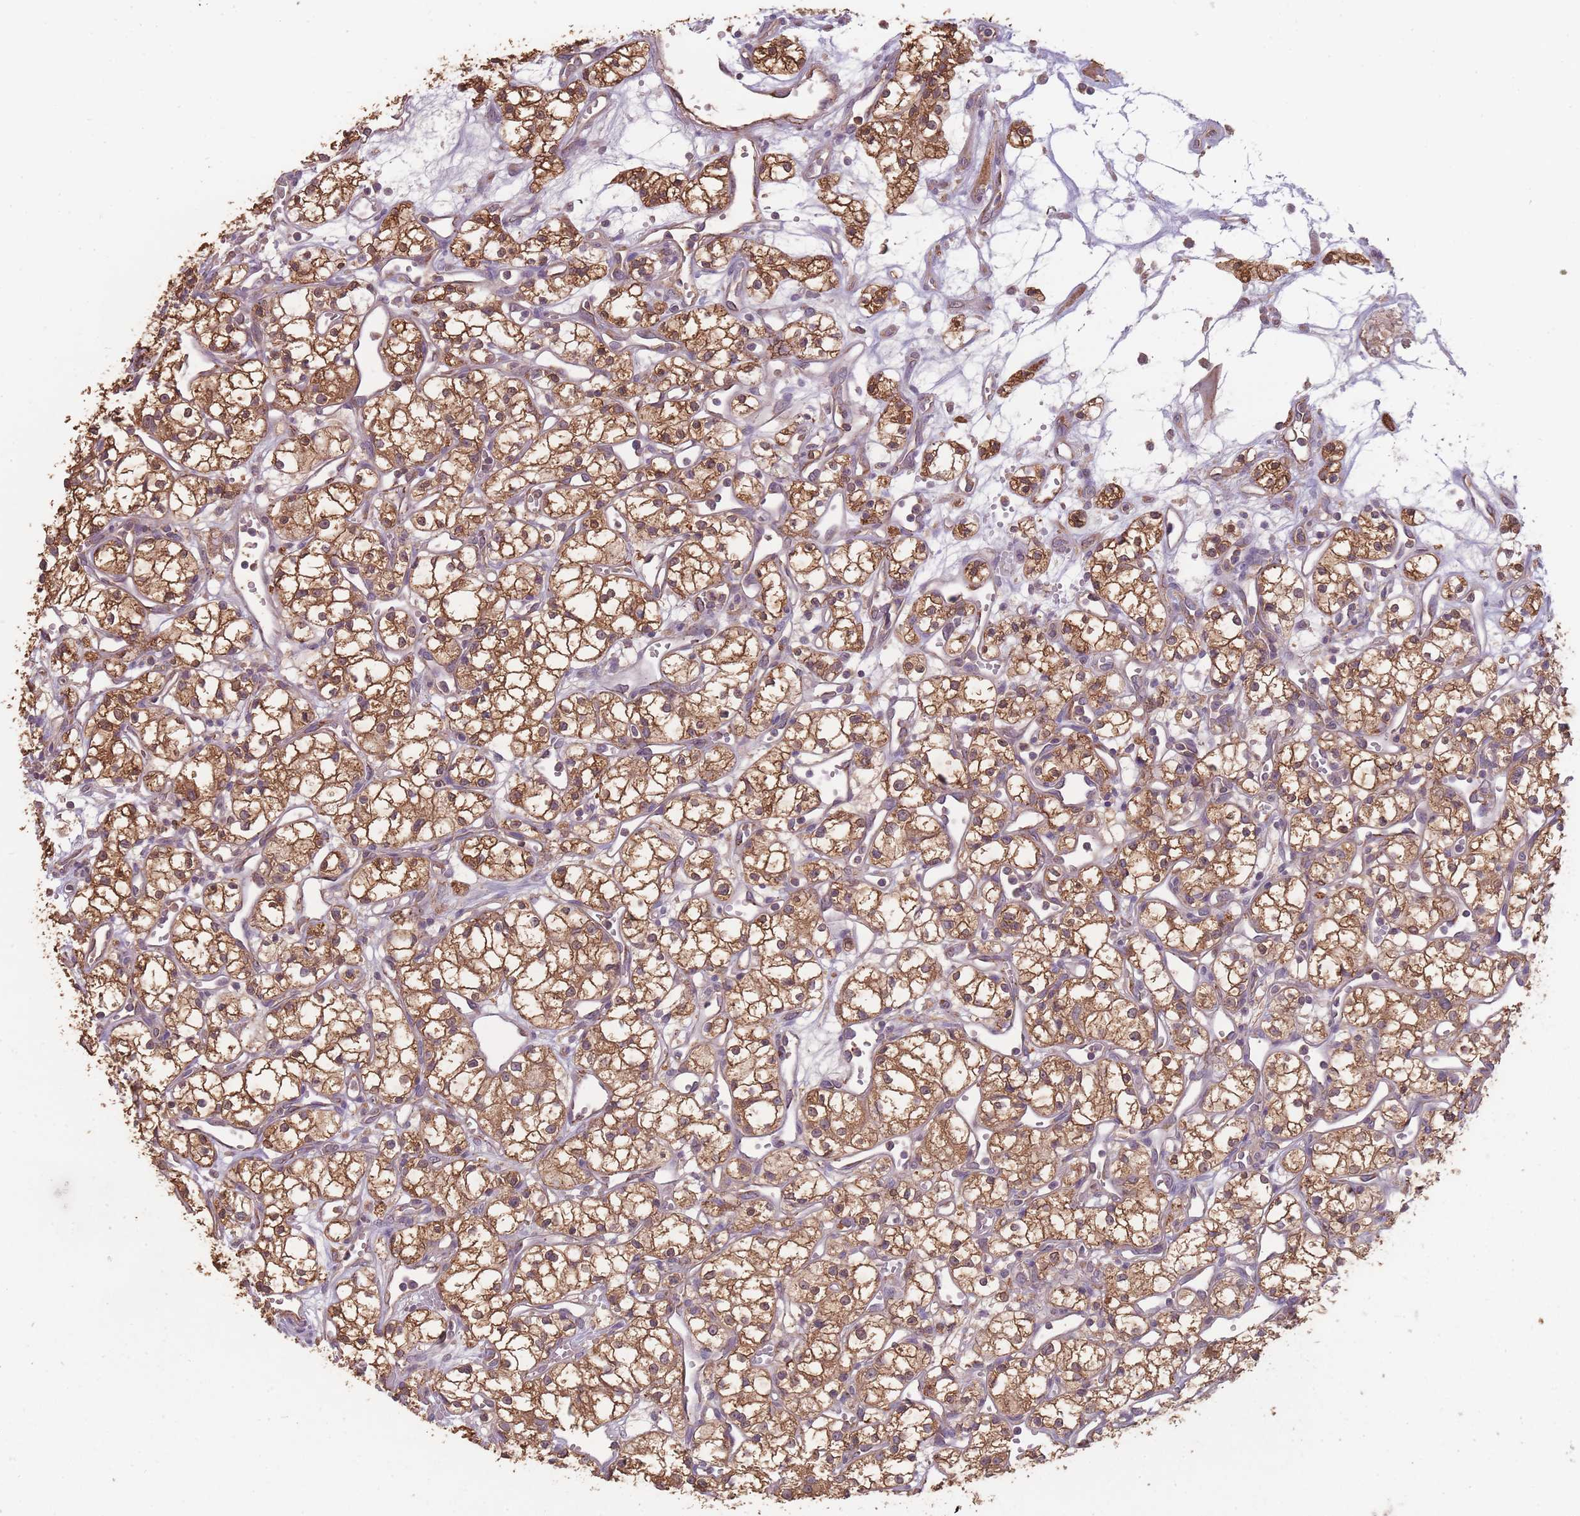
{"staining": {"intensity": "moderate", "quantity": ">75%", "location": "cytoplasmic/membranous"}, "tissue": "renal cancer", "cell_type": "Tumor cells", "image_type": "cancer", "snomed": [{"axis": "morphology", "description": "Adenocarcinoma, NOS"}, {"axis": "topography", "description": "Kidney"}], "caption": "Immunohistochemical staining of renal cancer shows medium levels of moderate cytoplasmic/membranous protein staining in about >75% of tumor cells. (Brightfield microscopy of DAB IHC at high magnification).", "gene": "SANBR", "patient": {"sex": "male", "age": 59}}